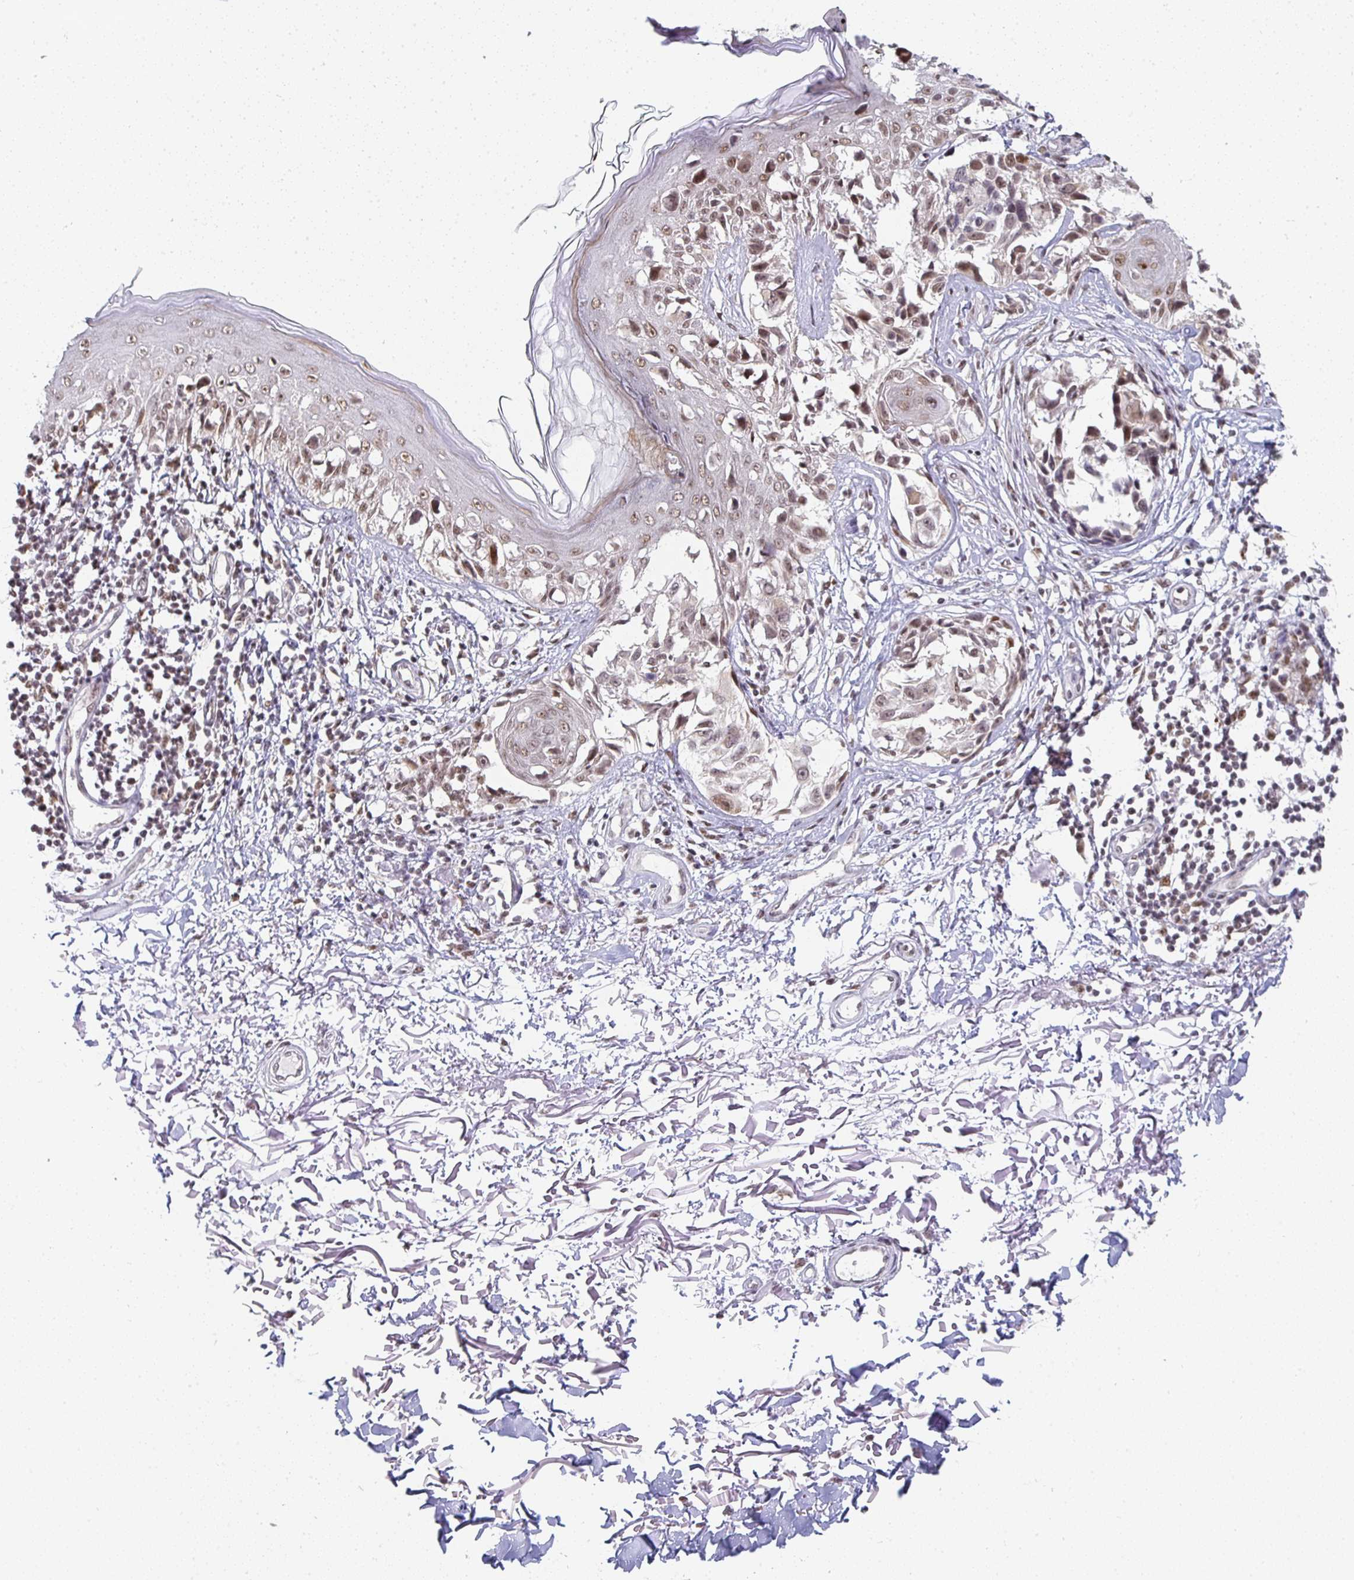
{"staining": {"intensity": "weak", "quantity": ">75%", "location": "nuclear"}, "tissue": "melanoma", "cell_type": "Tumor cells", "image_type": "cancer", "snomed": [{"axis": "morphology", "description": "Malignant melanoma, NOS"}, {"axis": "topography", "description": "Skin"}], "caption": "Weak nuclear positivity for a protein is identified in about >75% of tumor cells of melanoma using immunohistochemistry.", "gene": "SMARCA2", "patient": {"sex": "male", "age": 73}}